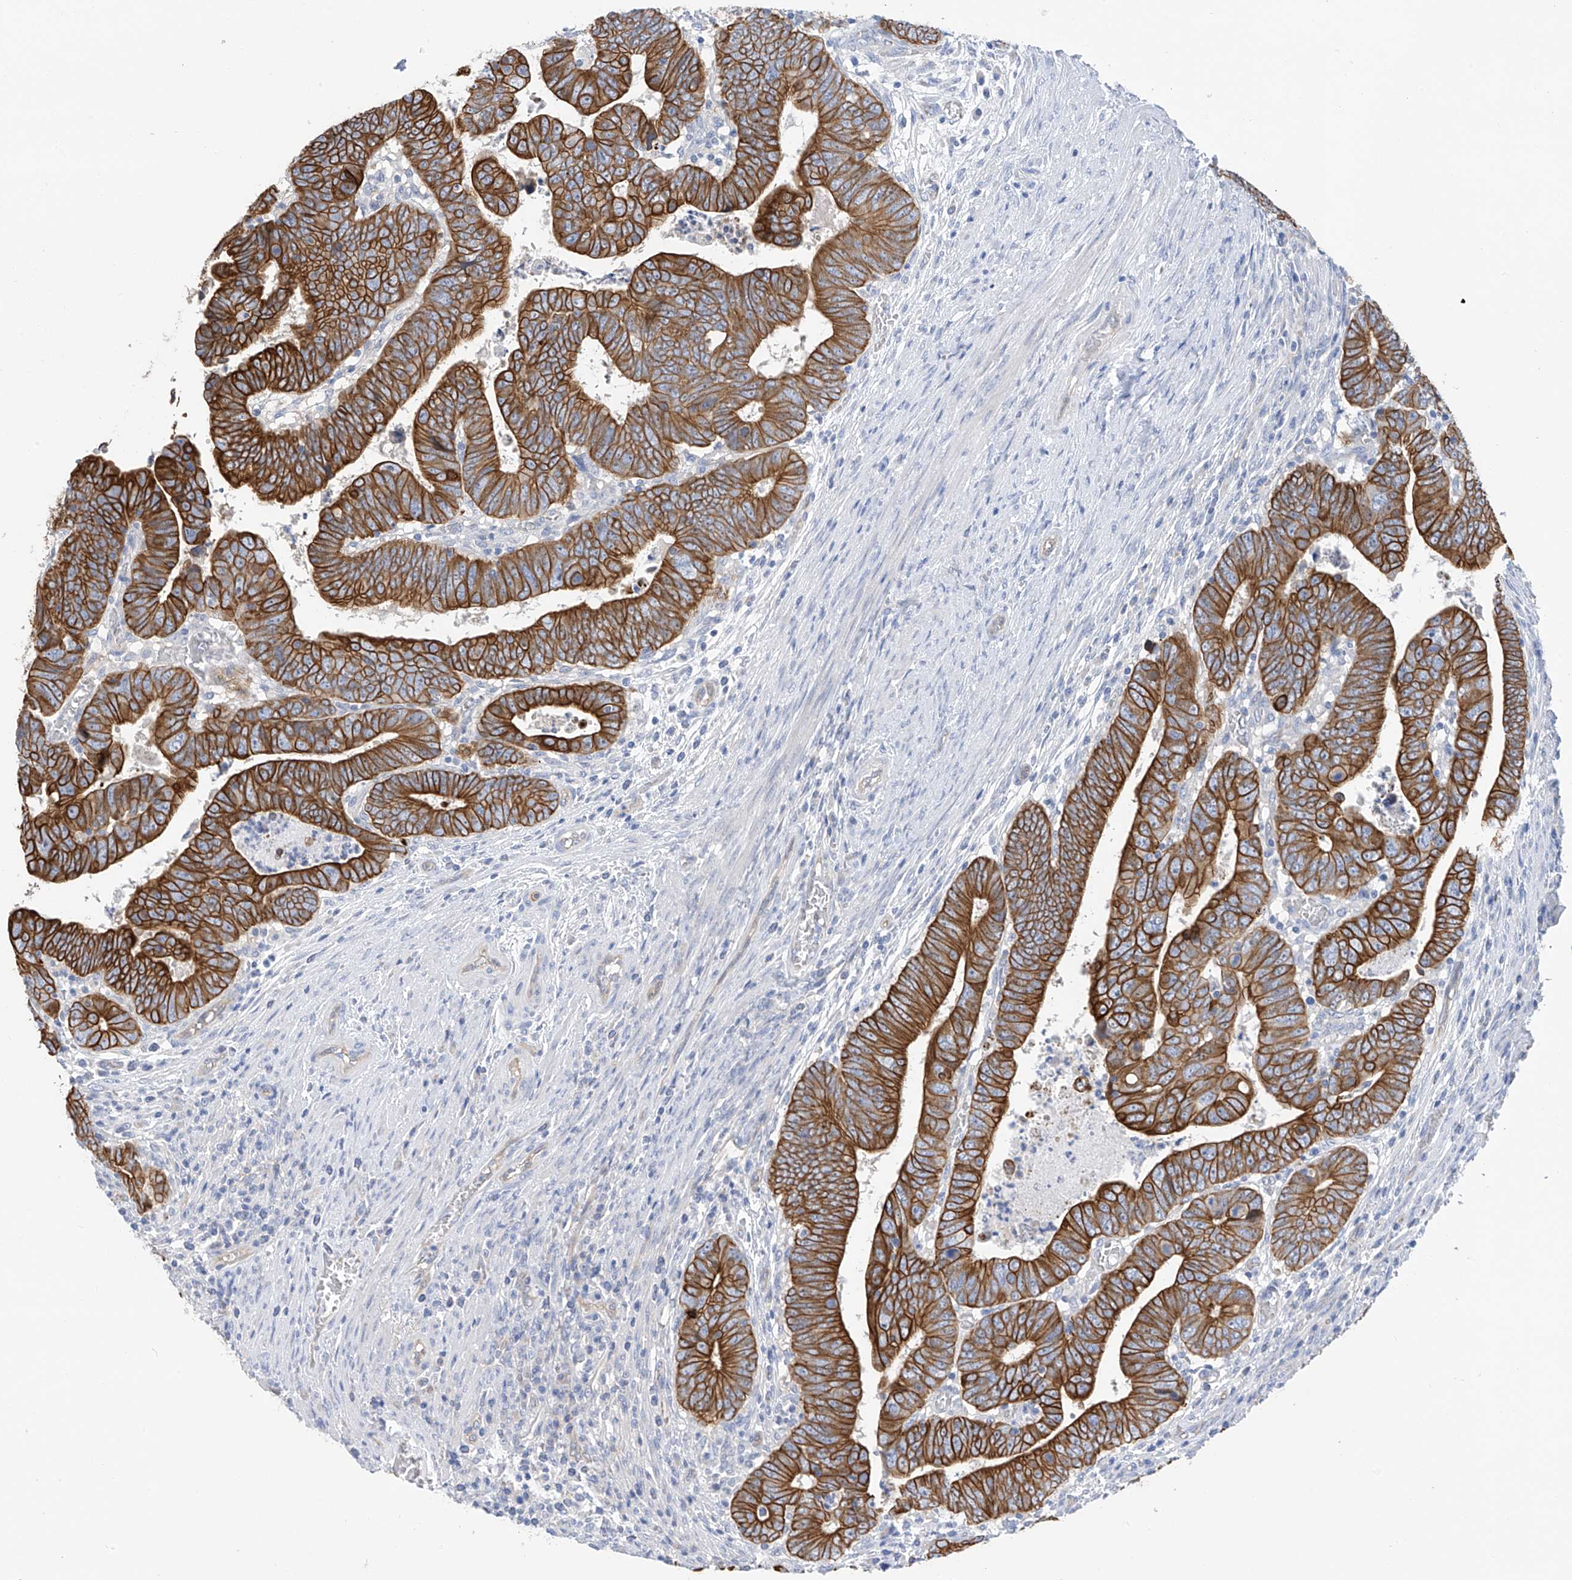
{"staining": {"intensity": "strong", "quantity": ">75%", "location": "cytoplasmic/membranous"}, "tissue": "colorectal cancer", "cell_type": "Tumor cells", "image_type": "cancer", "snomed": [{"axis": "morphology", "description": "Normal tissue, NOS"}, {"axis": "morphology", "description": "Adenocarcinoma, NOS"}, {"axis": "topography", "description": "Rectum"}], "caption": "Human colorectal cancer (adenocarcinoma) stained with a protein marker shows strong staining in tumor cells.", "gene": "PIK3C2B", "patient": {"sex": "female", "age": 65}}